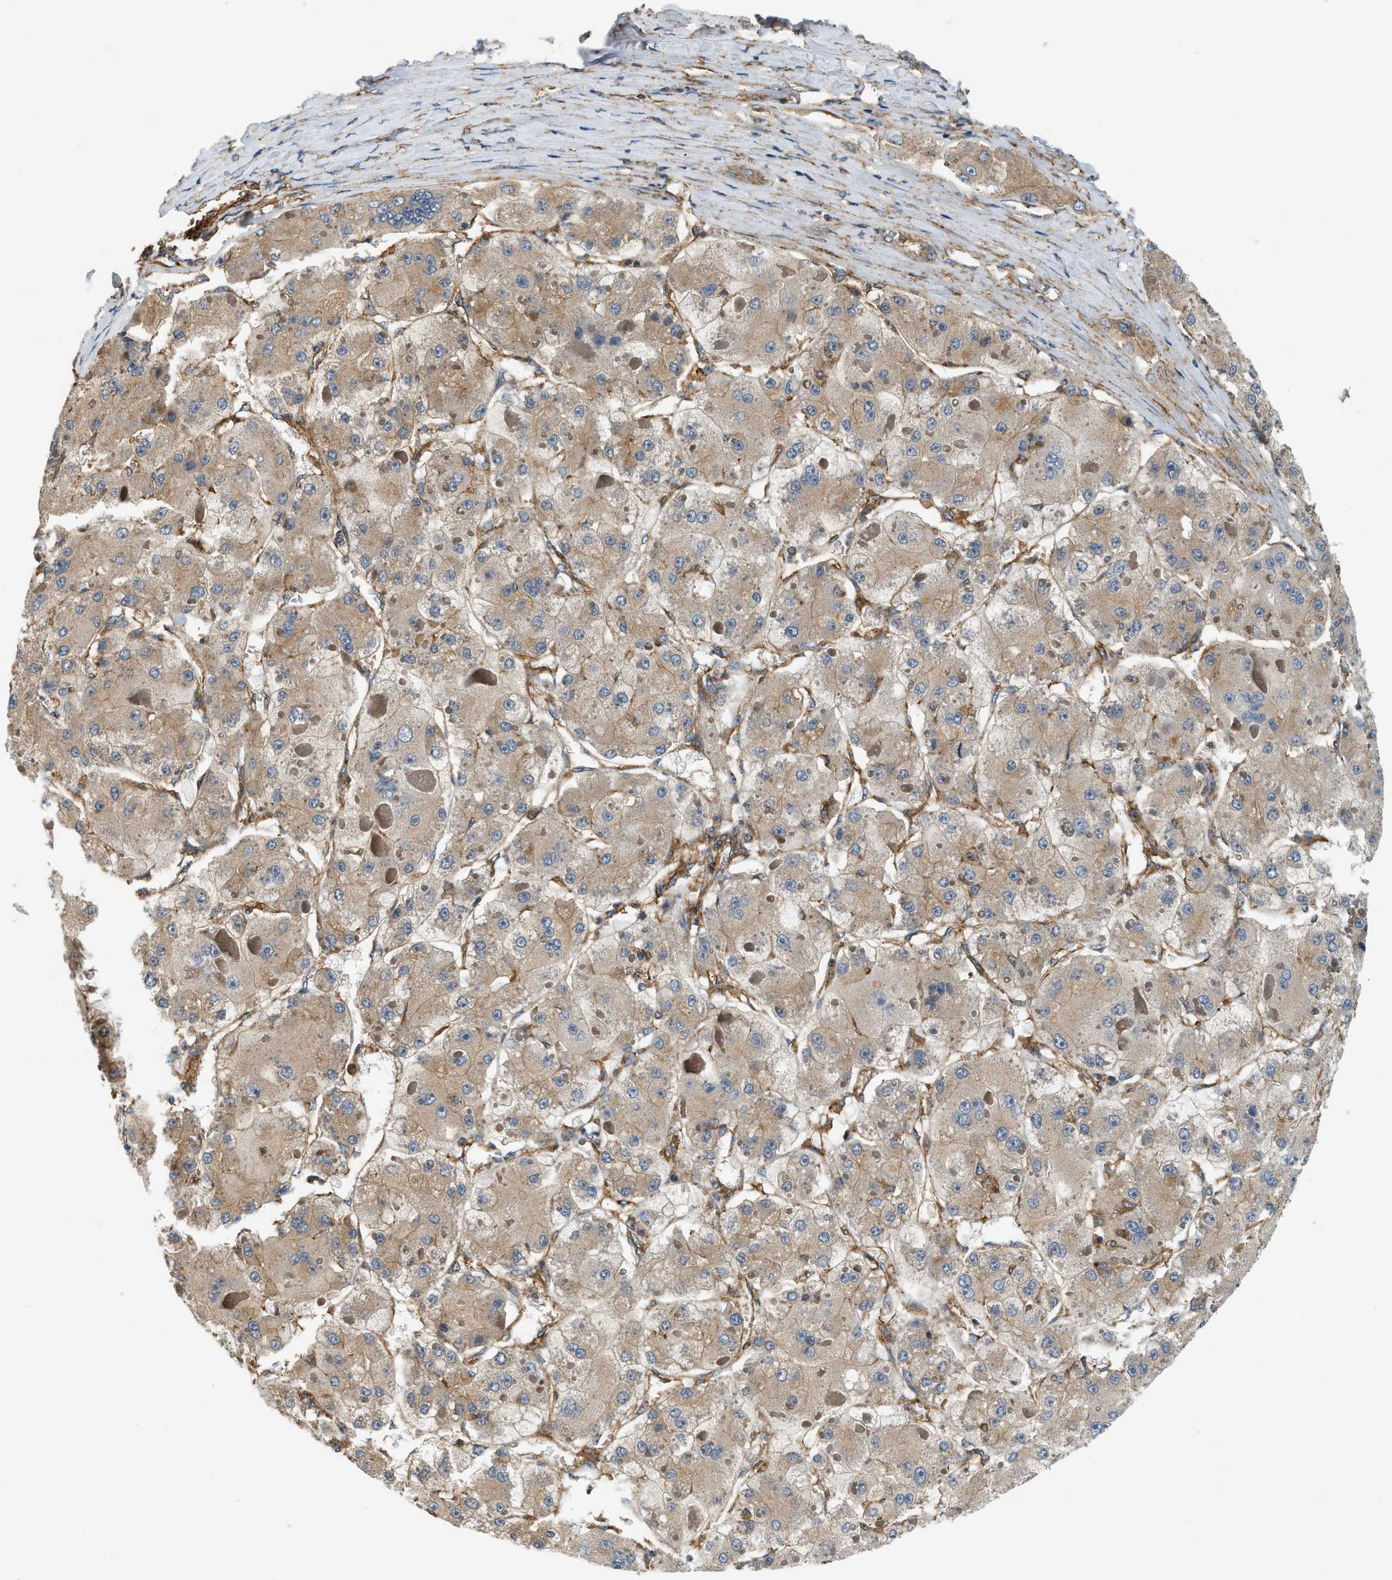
{"staining": {"intensity": "weak", "quantity": ">75%", "location": "cytoplasmic/membranous"}, "tissue": "liver cancer", "cell_type": "Tumor cells", "image_type": "cancer", "snomed": [{"axis": "morphology", "description": "Carcinoma, Hepatocellular, NOS"}, {"axis": "topography", "description": "Liver"}], "caption": "DAB (3,3'-diaminobenzidine) immunohistochemical staining of human liver cancer reveals weak cytoplasmic/membranous protein staining in approximately >75% of tumor cells. The protein is shown in brown color, while the nuclei are stained blue.", "gene": "HIP1", "patient": {"sex": "female", "age": 73}}